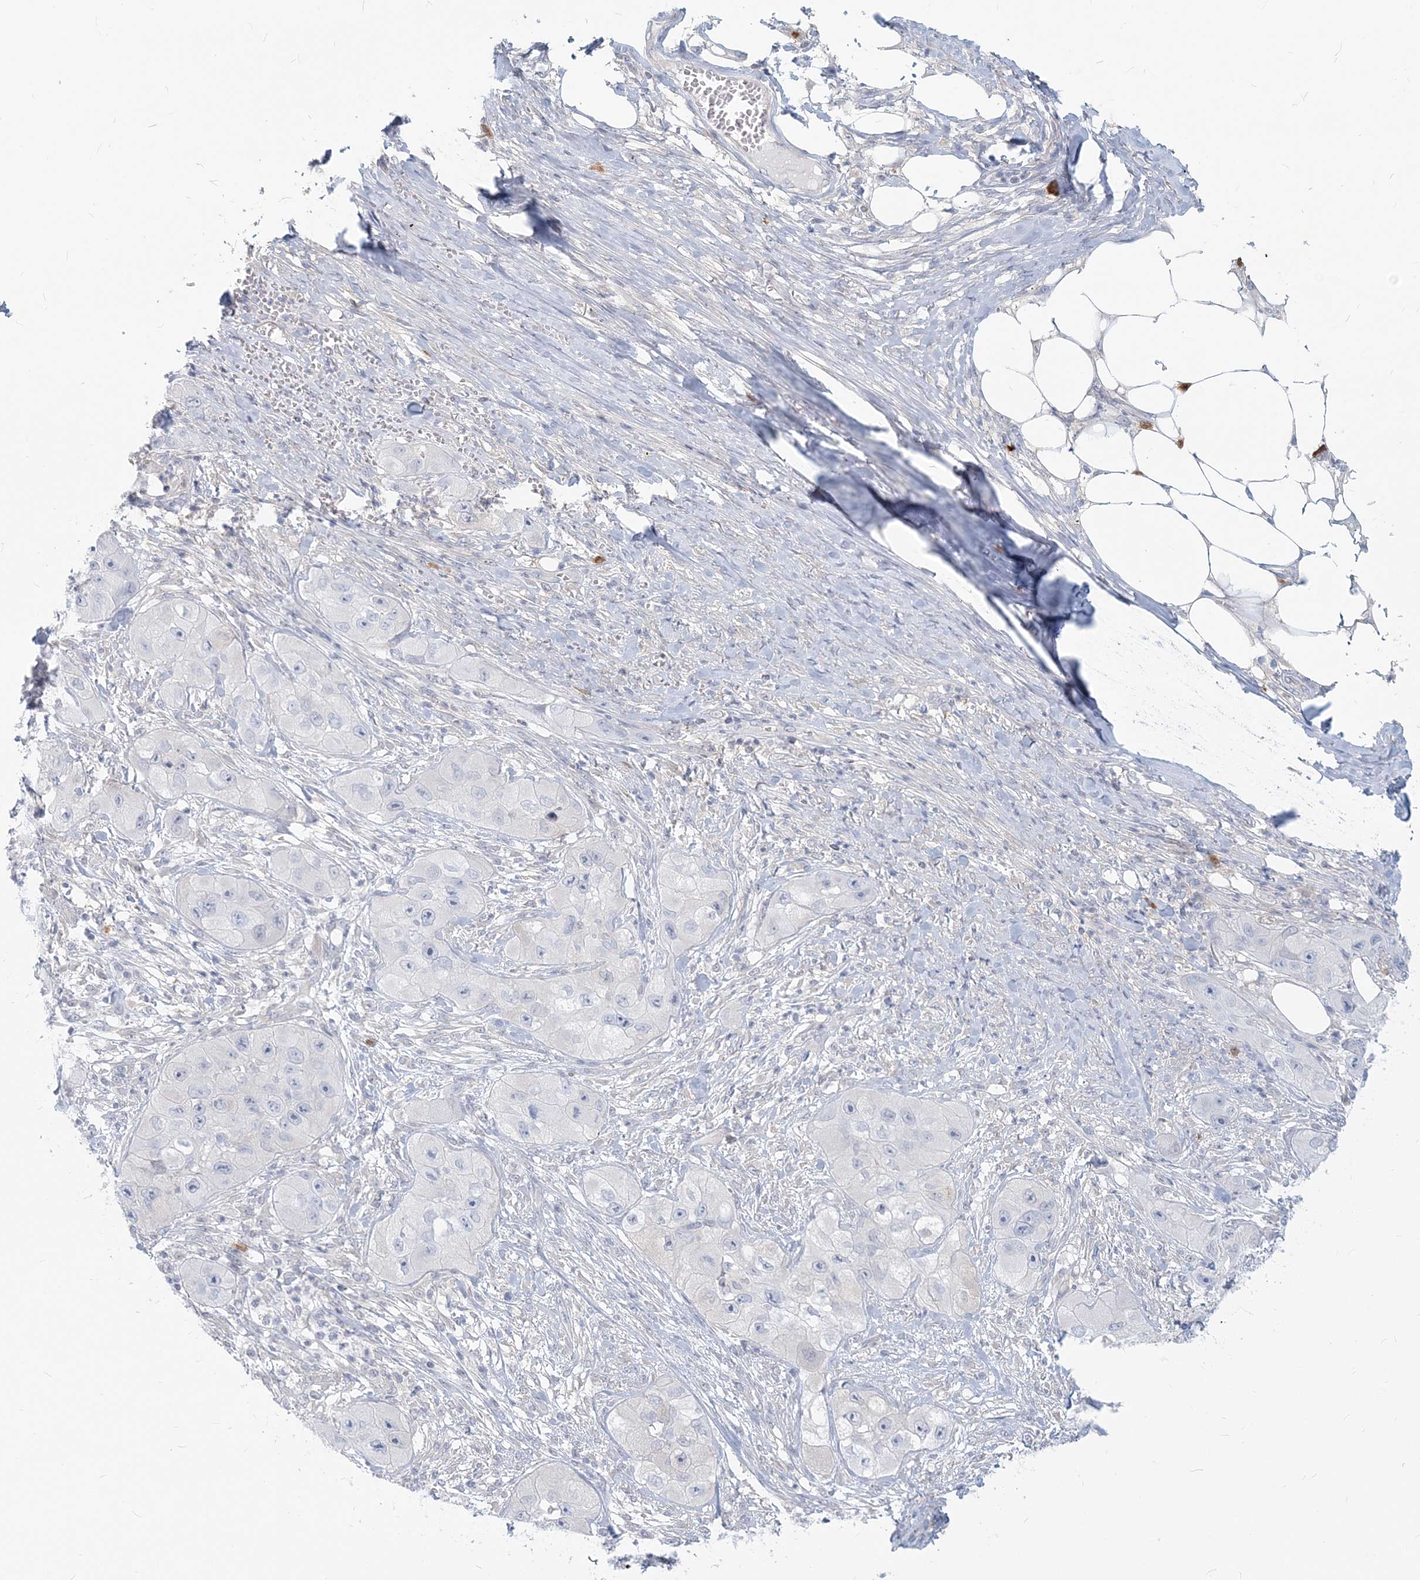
{"staining": {"intensity": "negative", "quantity": "none", "location": "none"}, "tissue": "skin cancer", "cell_type": "Tumor cells", "image_type": "cancer", "snomed": [{"axis": "morphology", "description": "Squamous cell carcinoma, NOS"}, {"axis": "topography", "description": "Skin"}, {"axis": "topography", "description": "Subcutis"}], "caption": "Immunohistochemical staining of skin squamous cell carcinoma demonstrates no significant staining in tumor cells.", "gene": "GMPPA", "patient": {"sex": "male", "age": 73}}